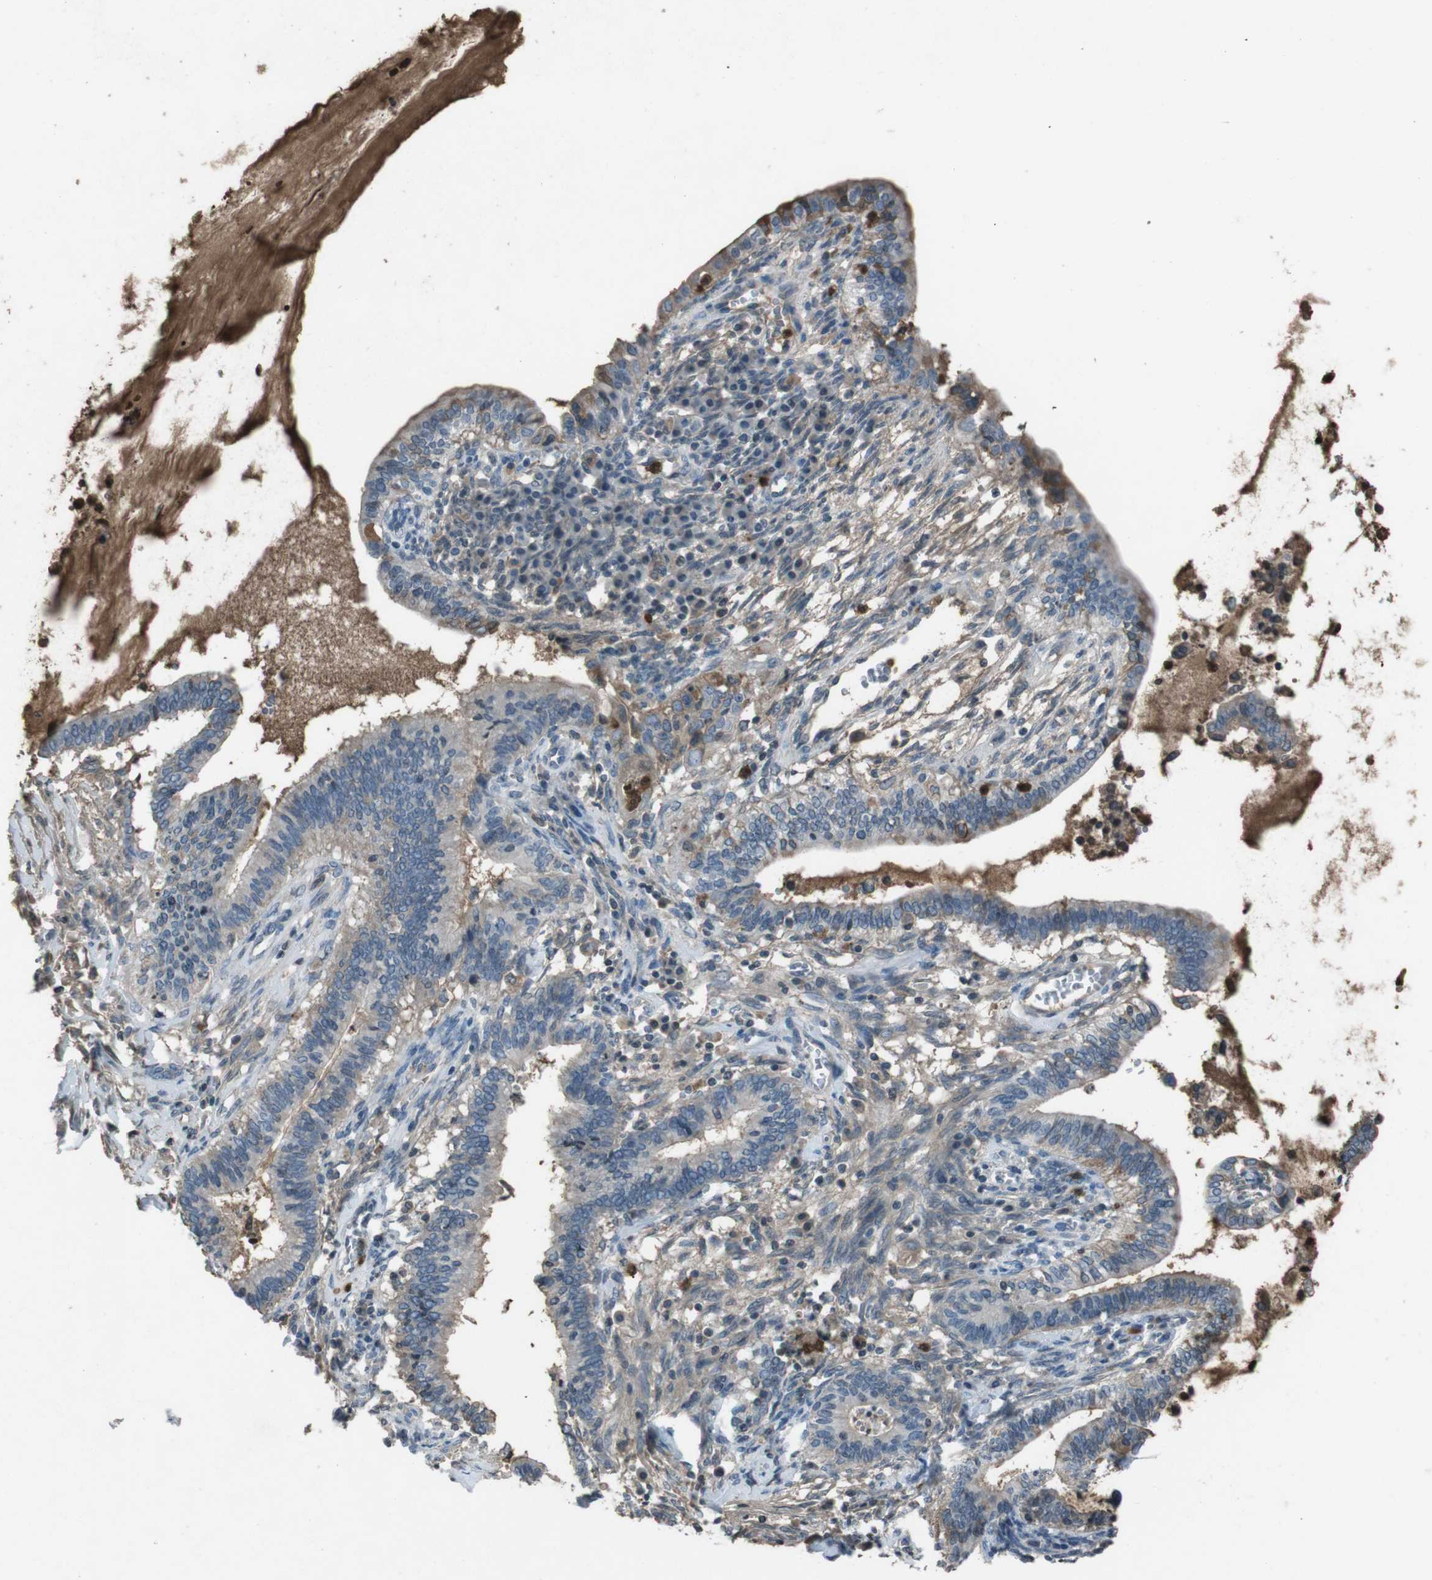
{"staining": {"intensity": "weak", "quantity": "<25%", "location": "cytoplasmic/membranous"}, "tissue": "cervical cancer", "cell_type": "Tumor cells", "image_type": "cancer", "snomed": [{"axis": "morphology", "description": "Adenocarcinoma, NOS"}, {"axis": "topography", "description": "Cervix"}], "caption": "The photomicrograph shows no staining of tumor cells in cervical cancer.", "gene": "UGT1A6", "patient": {"sex": "female", "age": 44}}